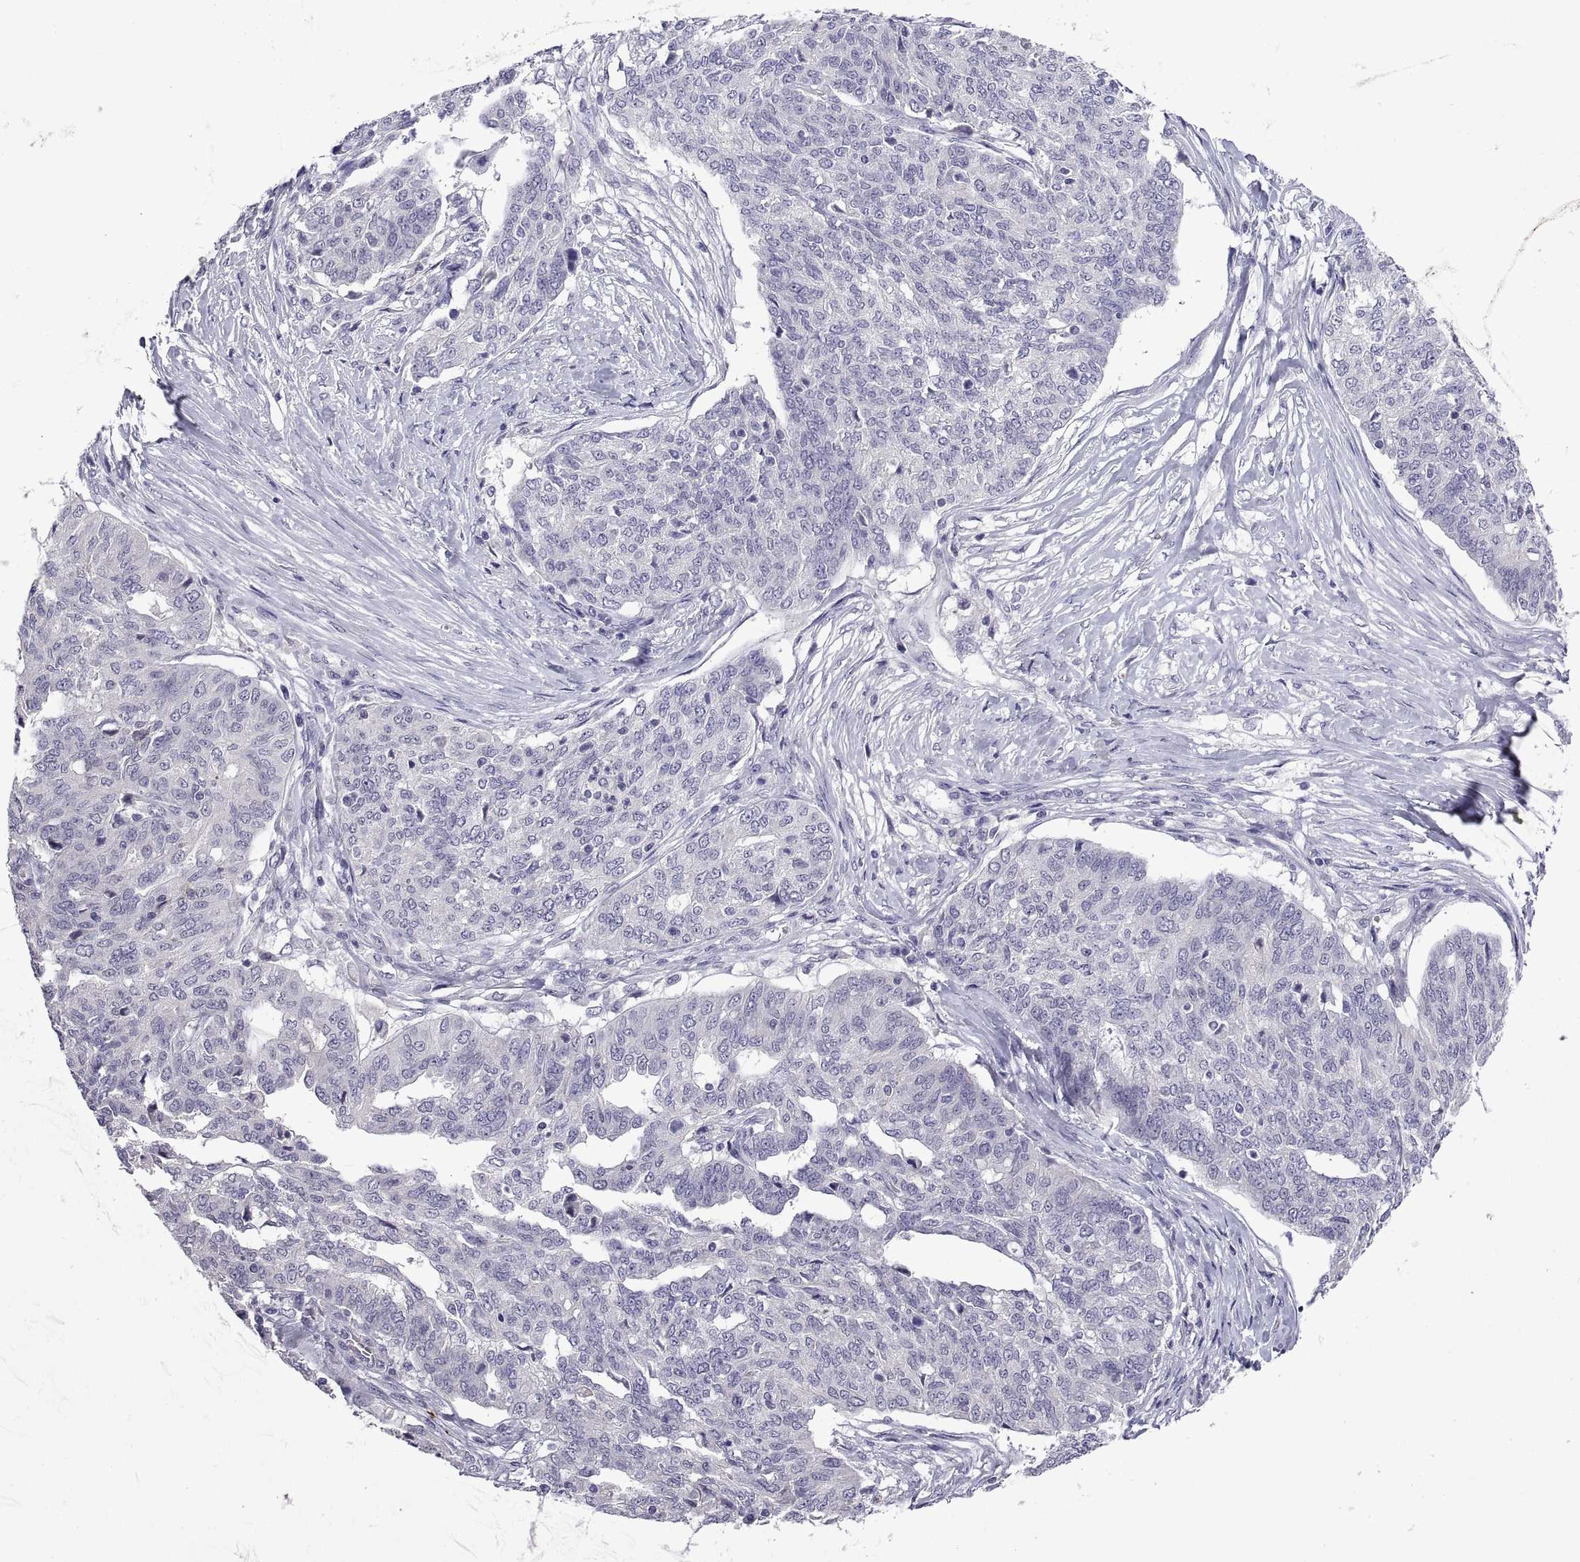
{"staining": {"intensity": "negative", "quantity": "none", "location": "none"}, "tissue": "ovarian cancer", "cell_type": "Tumor cells", "image_type": "cancer", "snomed": [{"axis": "morphology", "description": "Cystadenocarcinoma, serous, NOS"}, {"axis": "topography", "description": "Ovary"}], "caption": "Micrograph shows no significant protein expression in tumor cells of ovarian cancer (serous cystadenocarcinoma).", "gene": "MS4A1", "patient": {"sex": "female", "age": 67}}